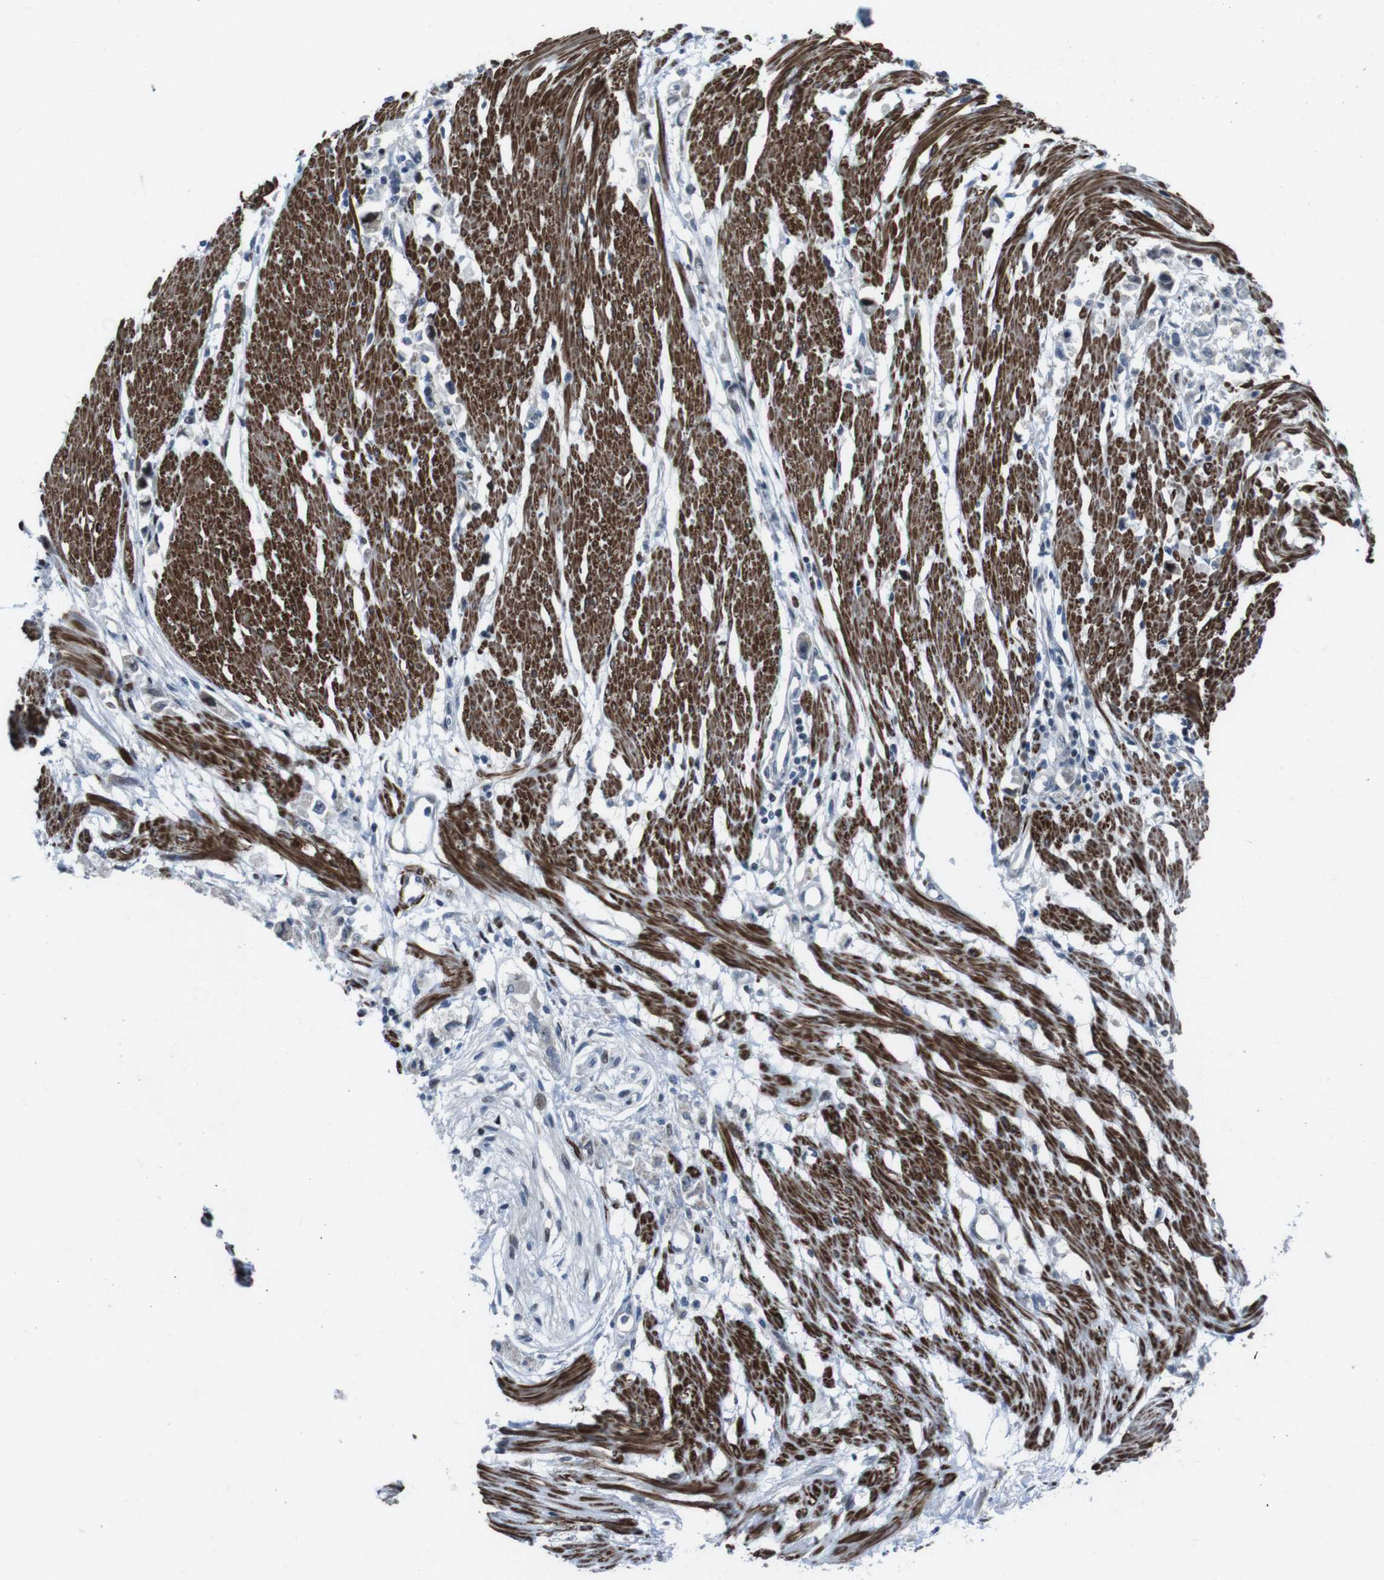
{"staining": {"intensity": "negative", "quantity": "none", "location": "none"}, "tissue": "stomach cancer", "cell_type": "Tumor cells", "image_type": "cancer", "snomed": [{"axis": "morphology", "description": "Adenocarcinoma, NOS"}, {"axis": "topography", "description": "Stomach"}], "caption": "Human stomach cancer stained for a protein using immunohistochemistry displays no staining in tumor cells.", "gene": "PBRM1", "patient": {"sex": "female", "age": 59}}